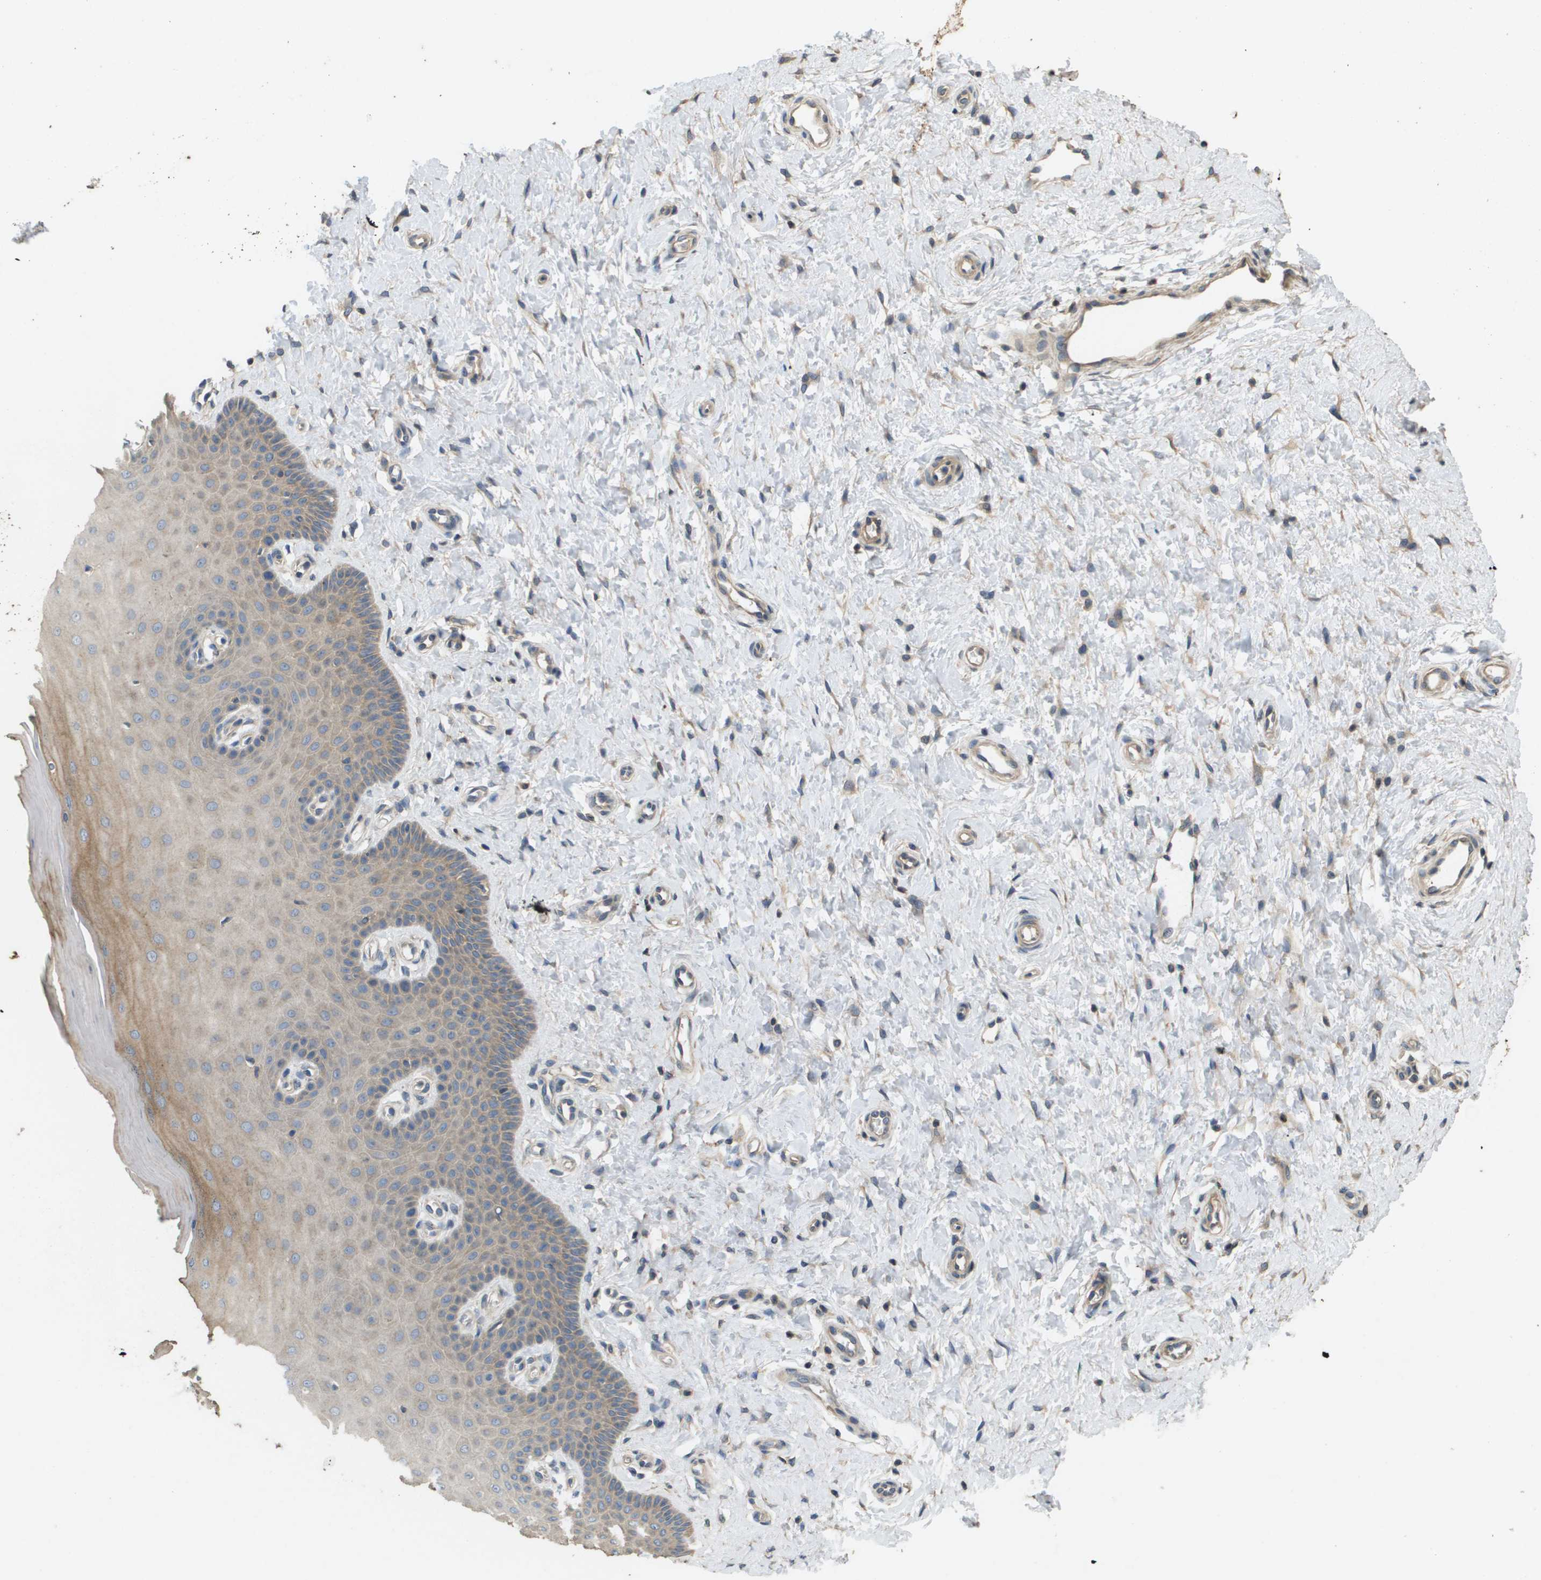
{"staining": {"intensity": "weak", "quantity": "<25%", "location": "cytoplasmic/membranous"}, "tissue": "cervix", "cell_type": "Glandular cells", "image_type": "normal", "snomed": [{"axis": "morphology", "description": "Normal tissue, NOS"}, {"axis": "topography", "description": "Cervix"}], "caption": "Immunohistochemistry (IHC) micrograph of unremarkable cervix: cervix stained with DAB (3,3'-diaminobenzidine) demonstrates no significant protein expression in glandular cells.", "gene": "KRT23", "patient": {"sex": "female", "age": 55}}